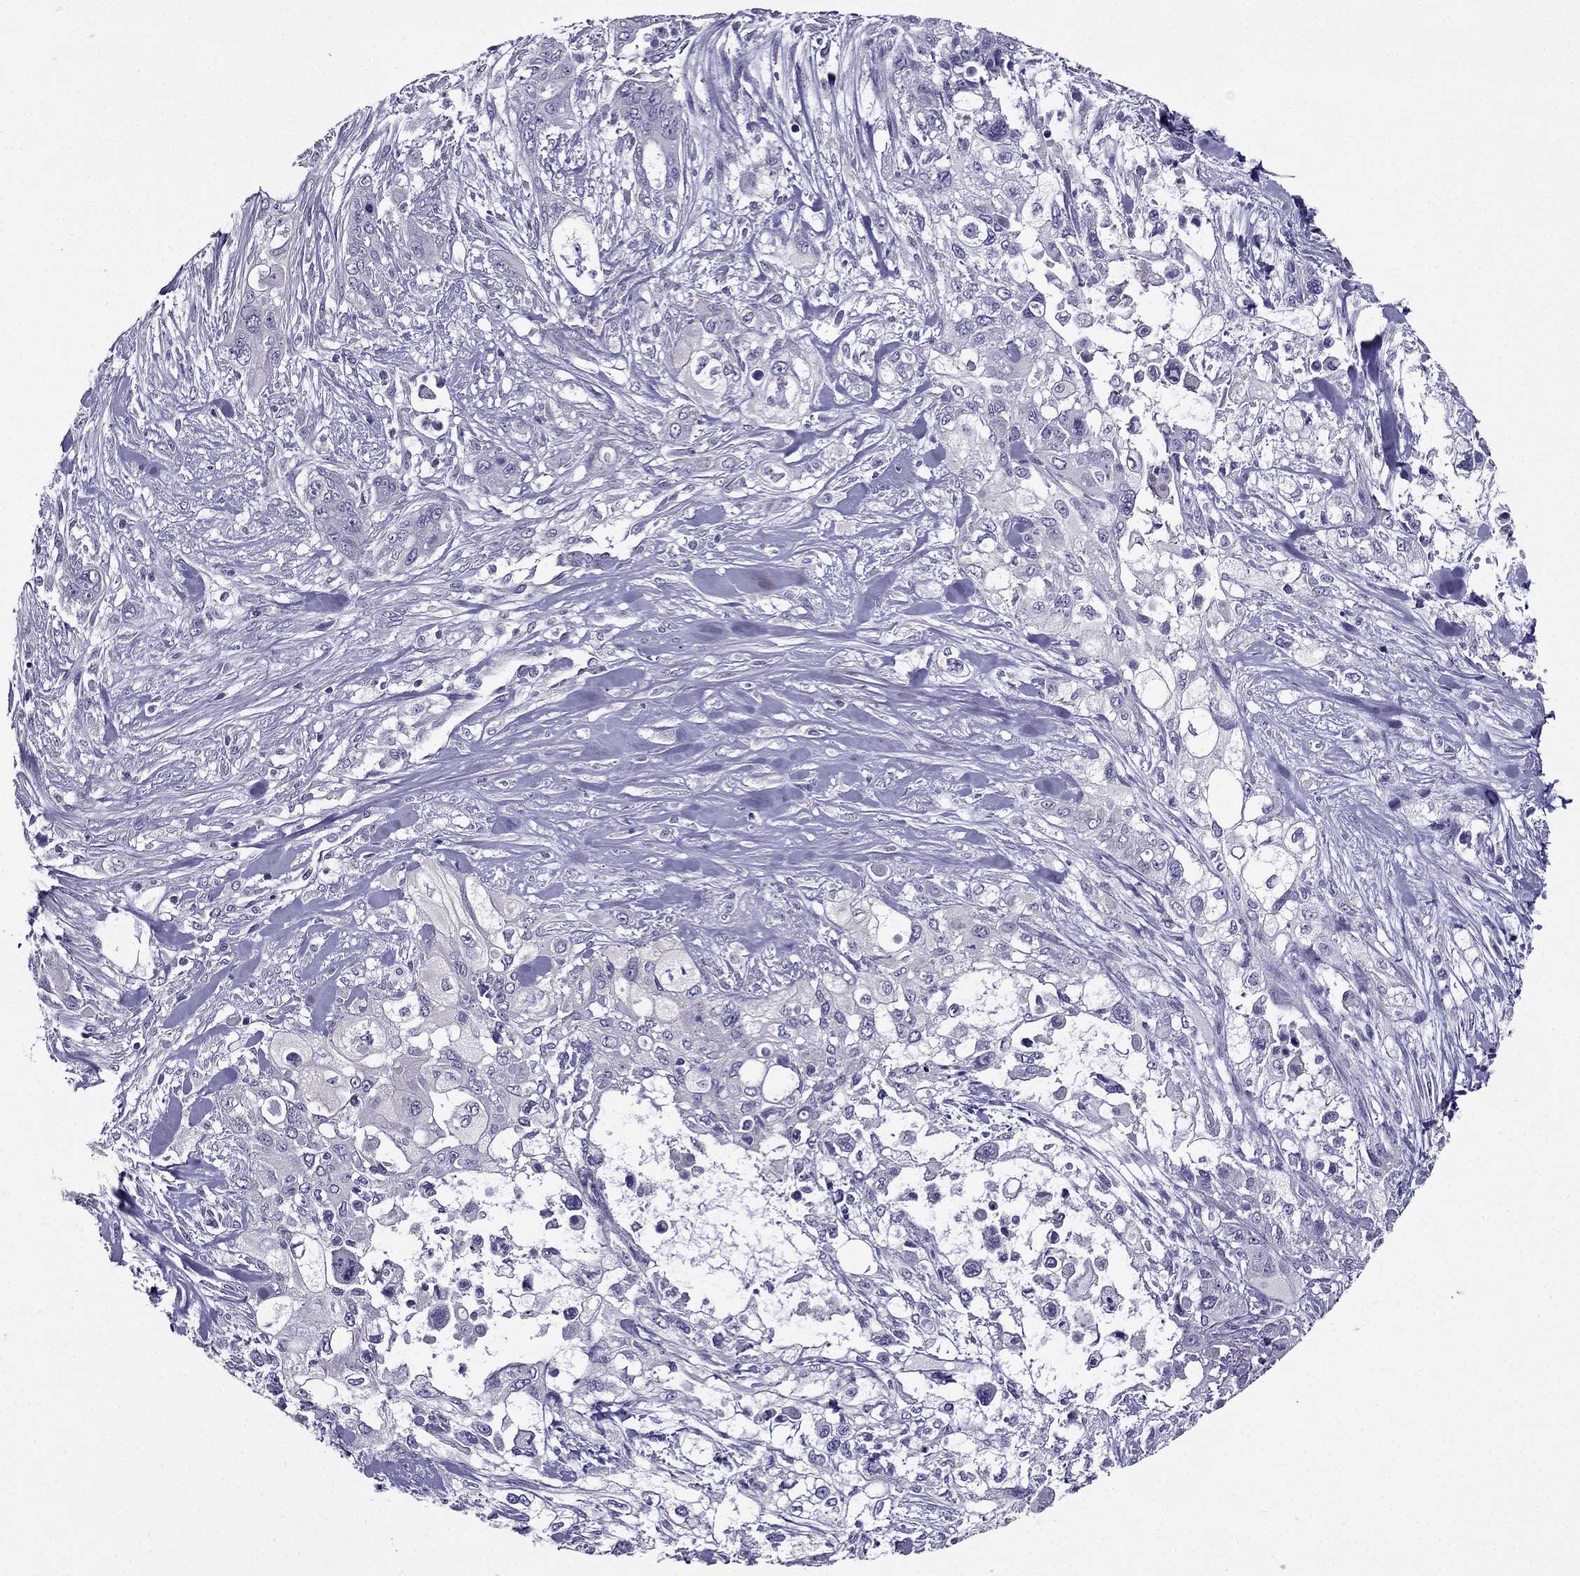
{"staining": {"intensity": "negative", "quantity": "none", "location": "none"}, "tissue": "pancreatic cancer", "cell_type": "Tumor cells", "image_type": "cancer", "snomed": [{"axis": "morphology", "description": "Adenocarcinoma, NOS"}, {"axis": "topography", "description": "Pancreas"}], "caption": "Tumor cells show no significant protein staining in pancreatic cancer (adenocarcinoma). (DAB (3,3'-diaminobenzidine) IHC with hematoxylin counter stain).", "gene": "AAK1", "patient": {"sex": "male", "age": 47}}